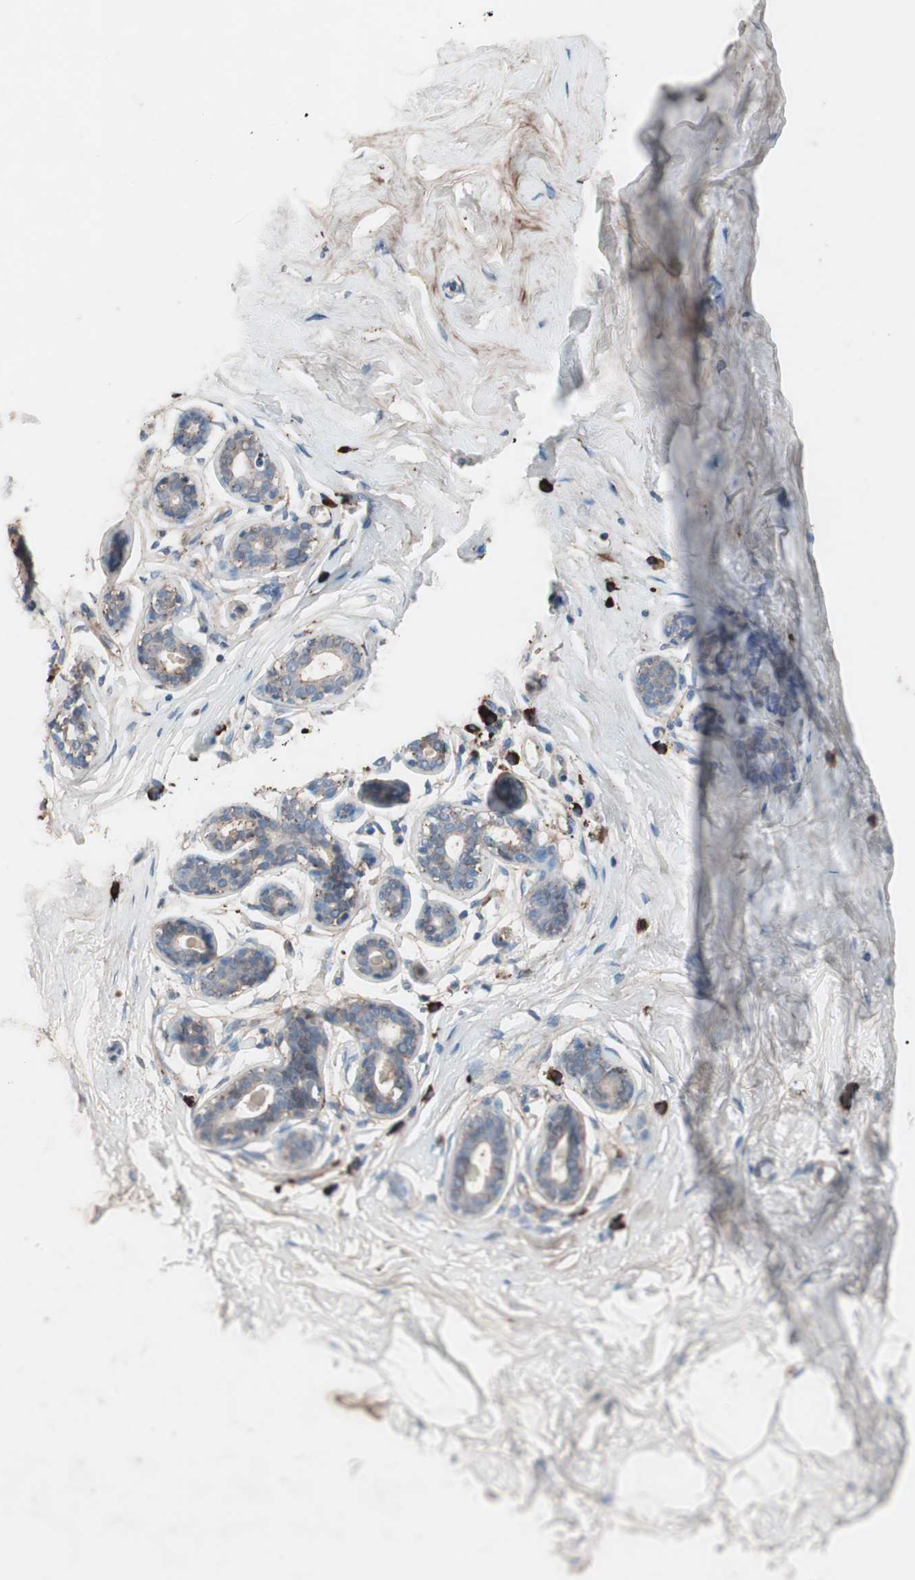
{"staining": {"intensity": "negative", "quantity": "none", "location": "none"}, "tissue": "breast", "cell_type": "Adipocytes", "image_type": "normal", "snomed": [{"axis": "morphology", "description": "Normal tissue, NOS"}, {"axis": "topography", "description": "Breast"}], "caption": "Immunohistochemical staining of benign breast exhibits no significant positivity in adipocytes. Nuclei are stained in blue.", "gene": "GRB7", "patient": {"sex": "female", "age": 23}}